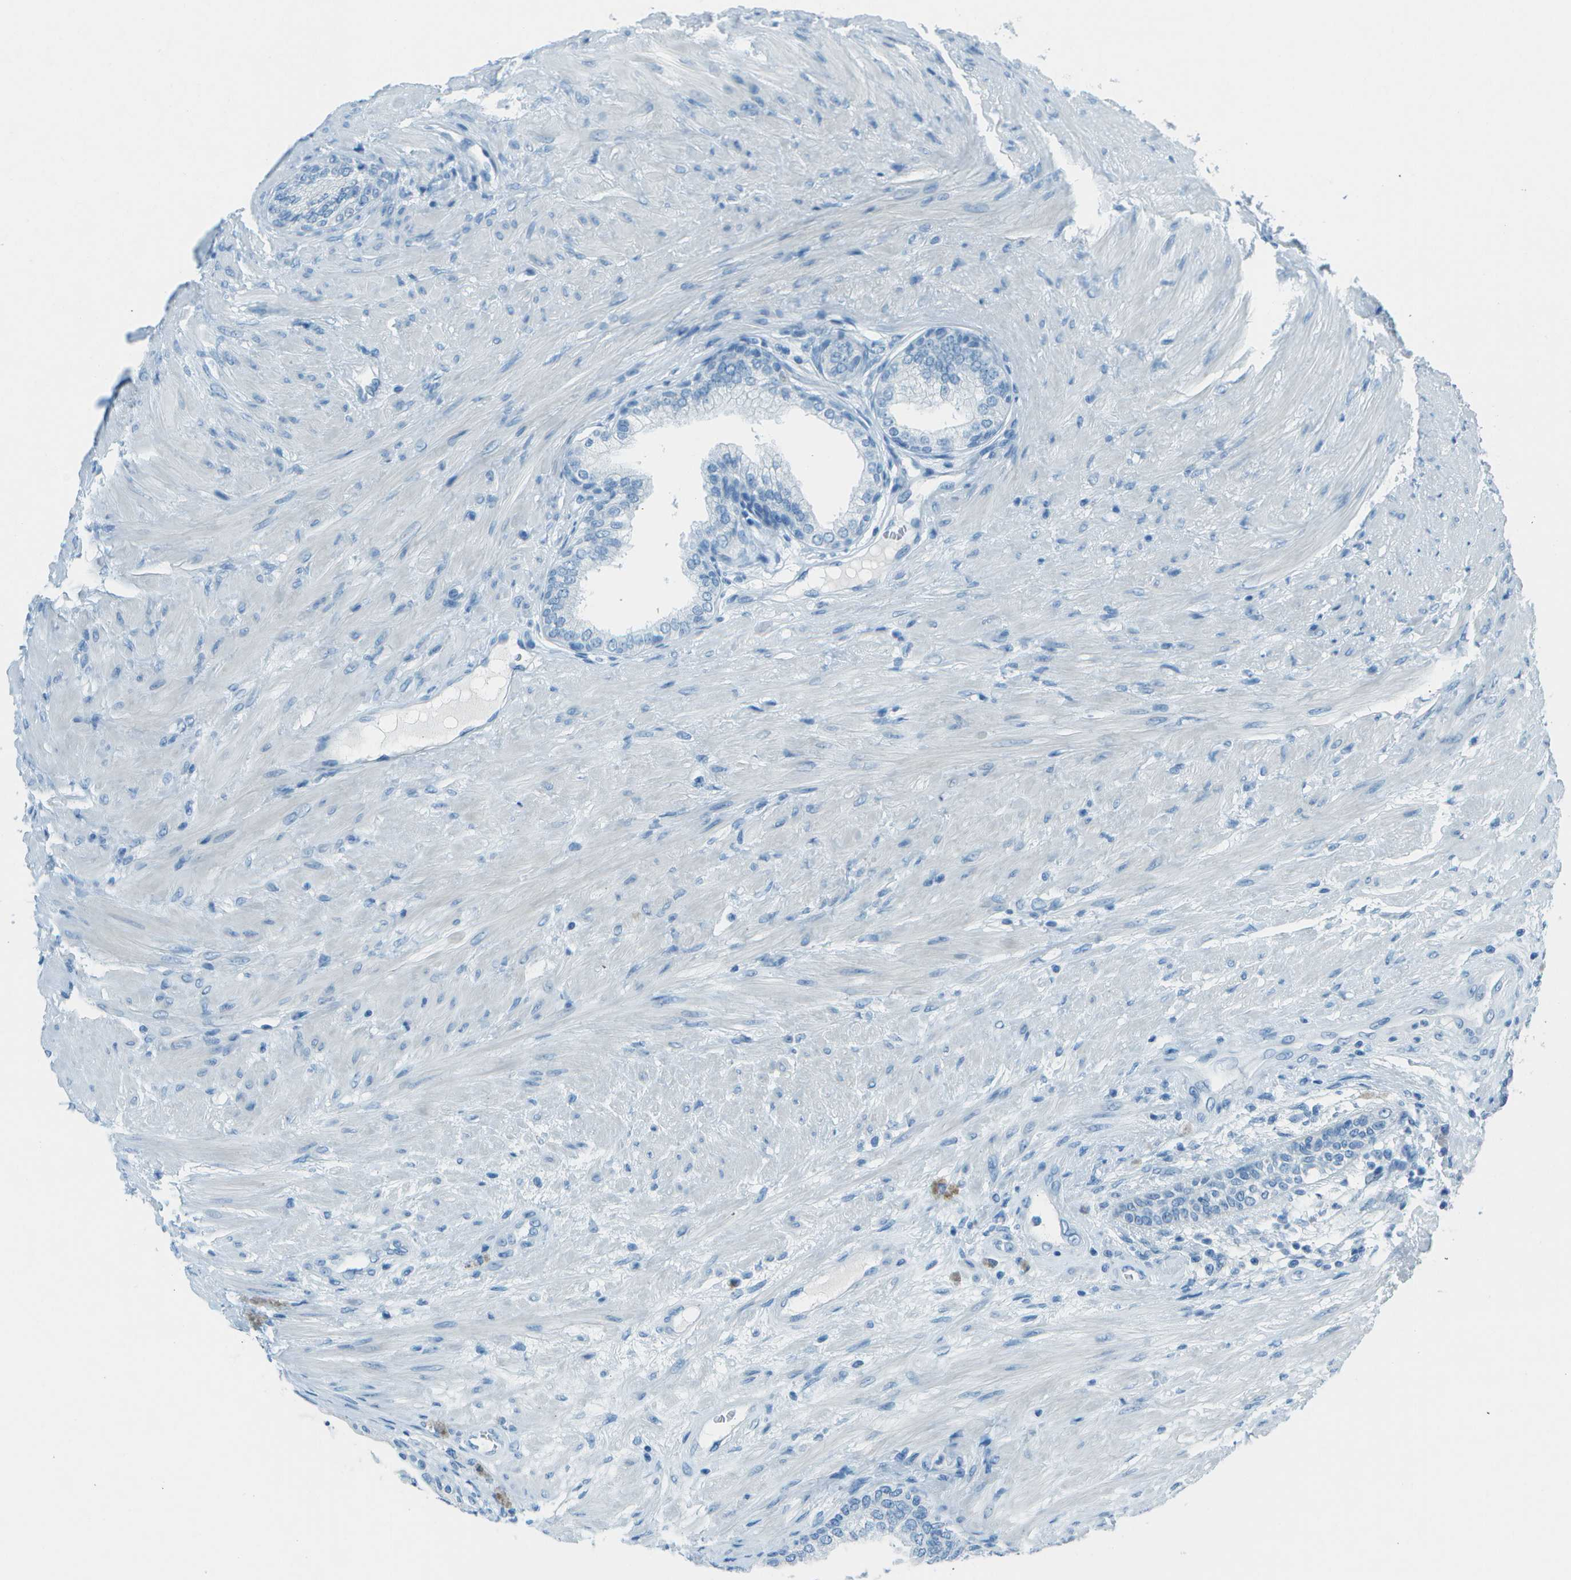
{"staining": {"intensity": "negative", "quantity": "none", "location": "none"}, "tissue": "prostate", "cell_type": "Glandular cells", "image_type": "normal", "snomed": [{"axis": "morphology", "description": "Normal tissue, NOS"}, {"axis": "topography", "description": "Prostate"}], "caption": "Human prostate stained for a protein using immunohistochemistry (IHC) demonstrates no expression in glandular cells.", "gene": "FGF1", "patient": {"sex": "male", "age": 76}}